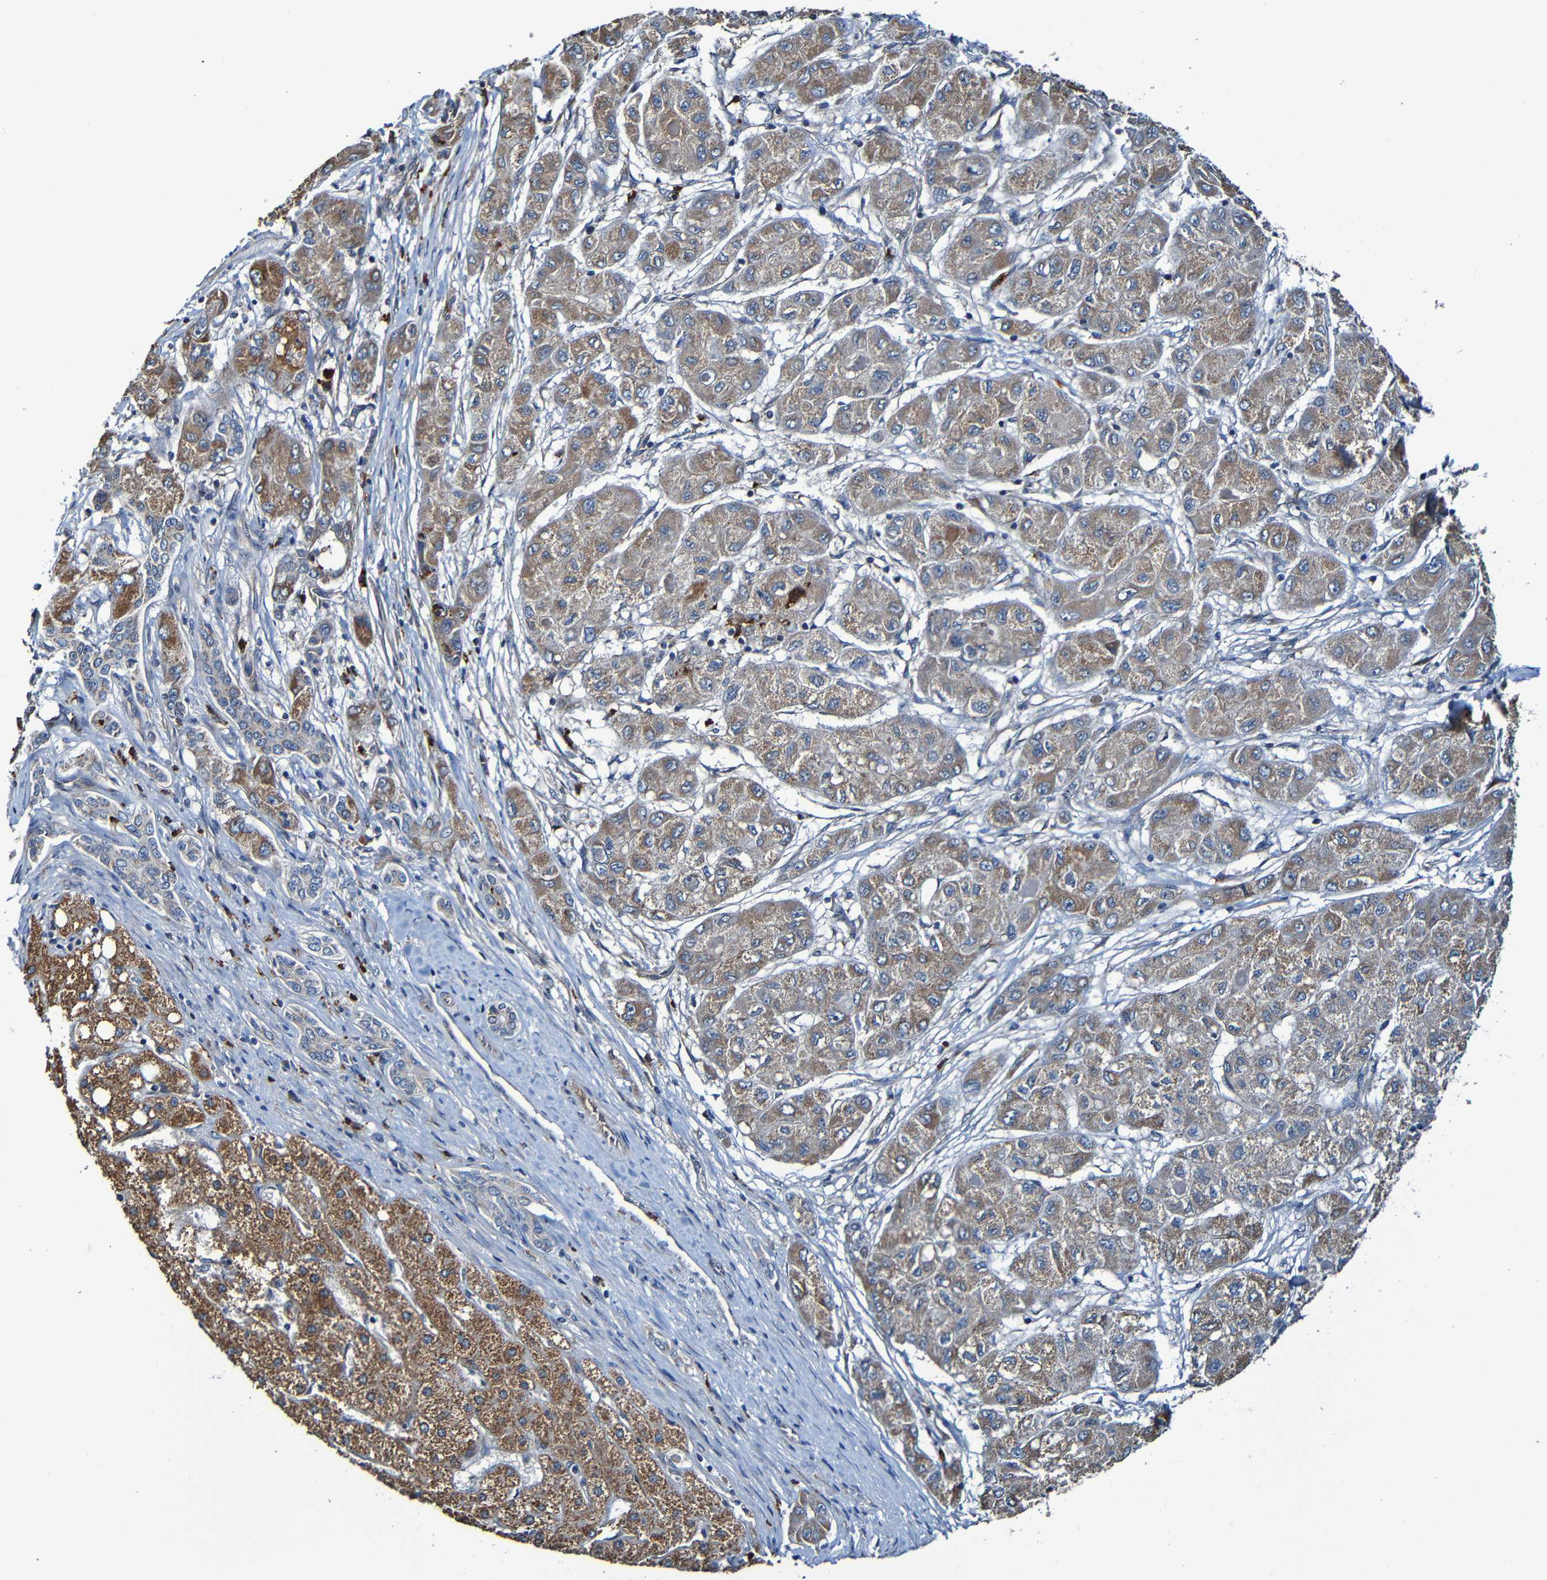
{"staining": {"intensity": "strong", "quantity": "25%-75%", "location": "cytoplasmic/membranous"}, "tissue": "liver cancer", "cell_type": "Tumor cells", "image_type": "cancer", "snomed": [{"axis": "morphology", "description": "Carcinoma, Hepatocellular, NOS"}, {"axis": "topography", "description": "Liver"}], "caption": "Liver cancer stained for a protein reveals strong cytoplasmic/membranous positivity in tumor cells.", "gene": "ADAM15", "patient": {"sex": "male", "age": 80}}